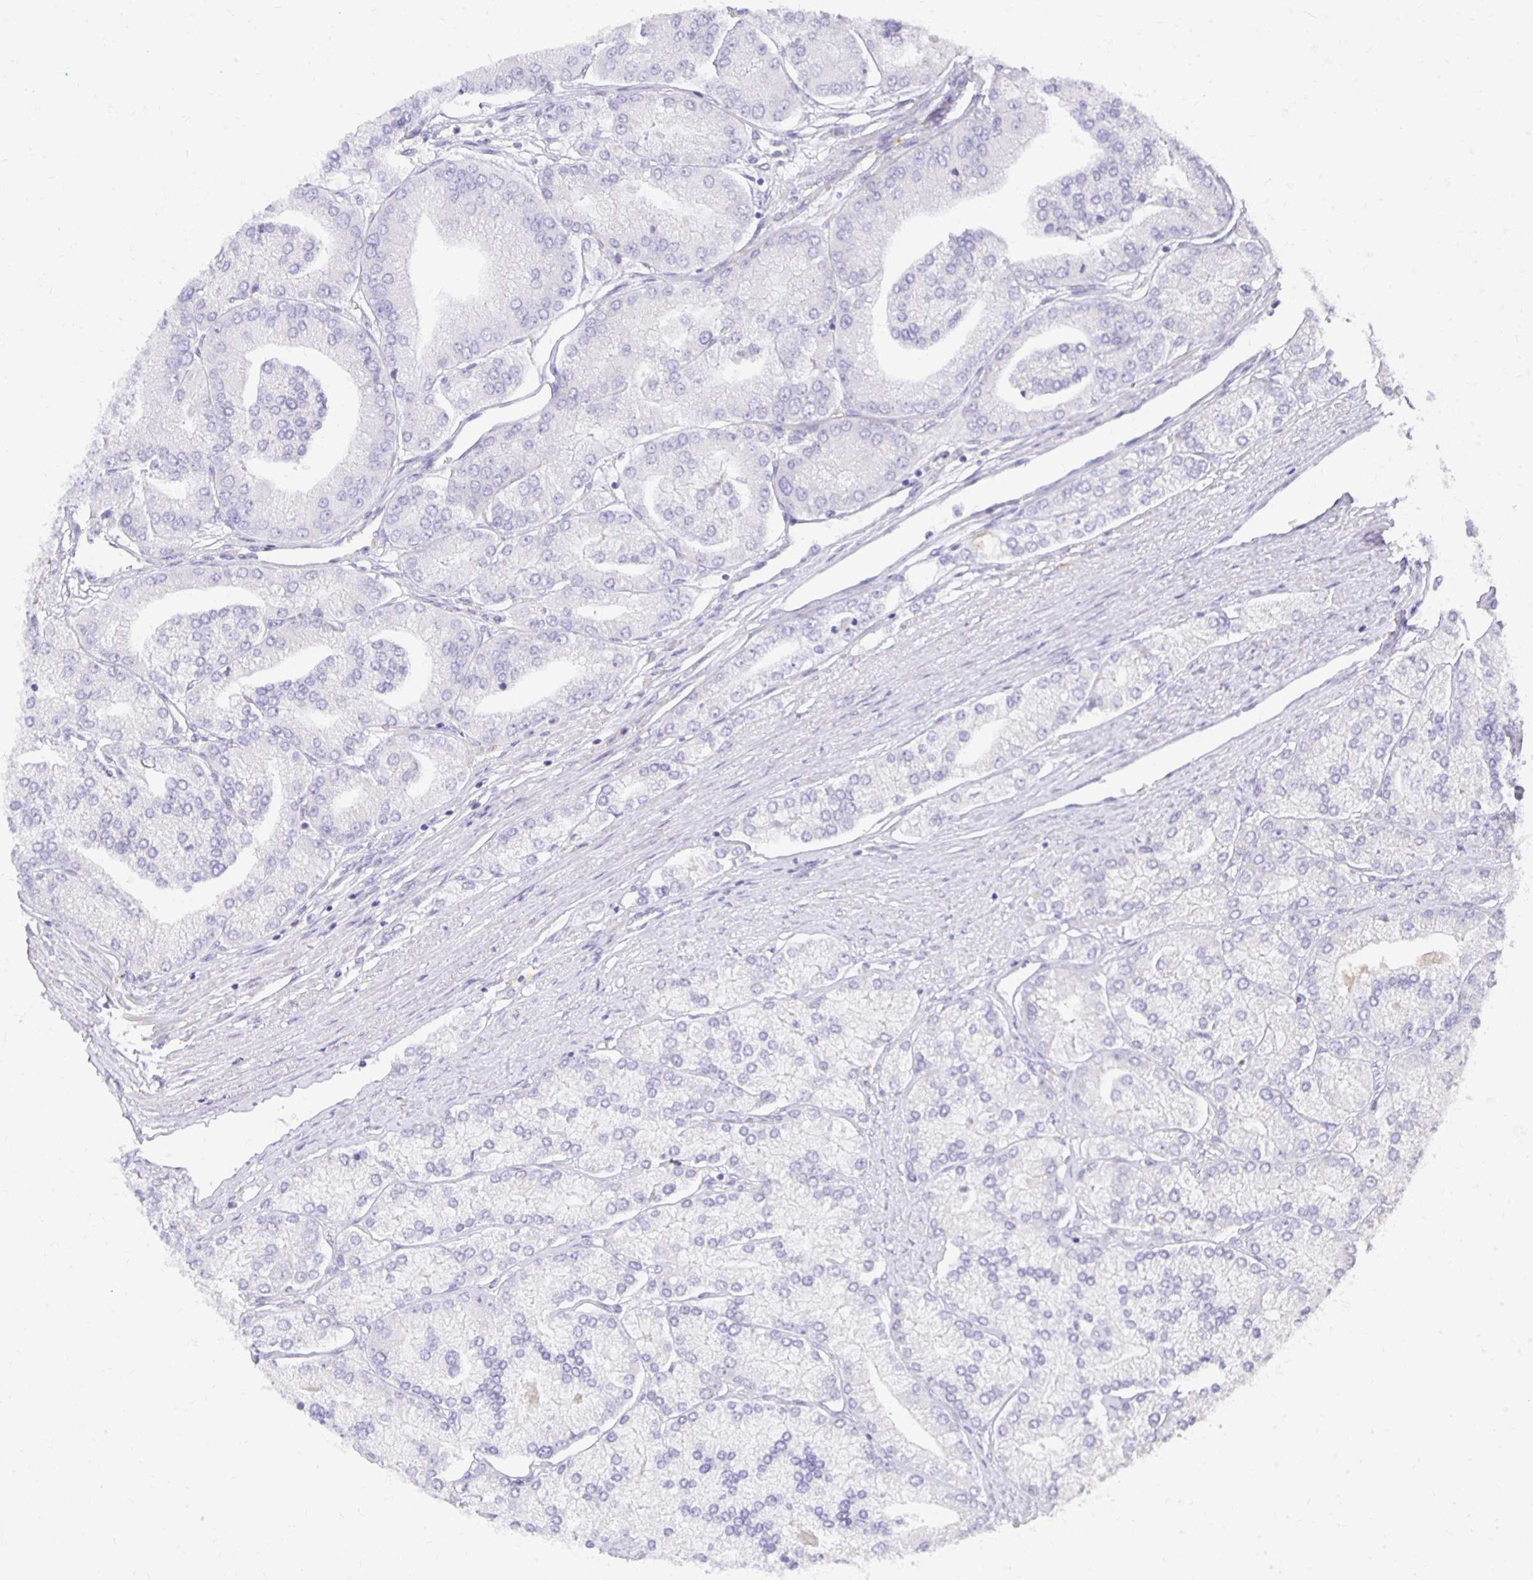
{"staining": {"intensity": "negative", "quantity": "none", "location": "none"}, "tissue": "prostate cancer", "cell_type": "Tumor cells", "image_type": "cancer", "snomed": [{"axis": "morphology", "description": "Adenocarcinoma, High grade"}, {"axis": "topography", "description": "Prostate"}], "caption": "There is no significant expression in tumor cells of prostate adenocarcinoma (high-grade).", "gene": "PLOD1", "patient": {"sex": "male", "age": 61}}